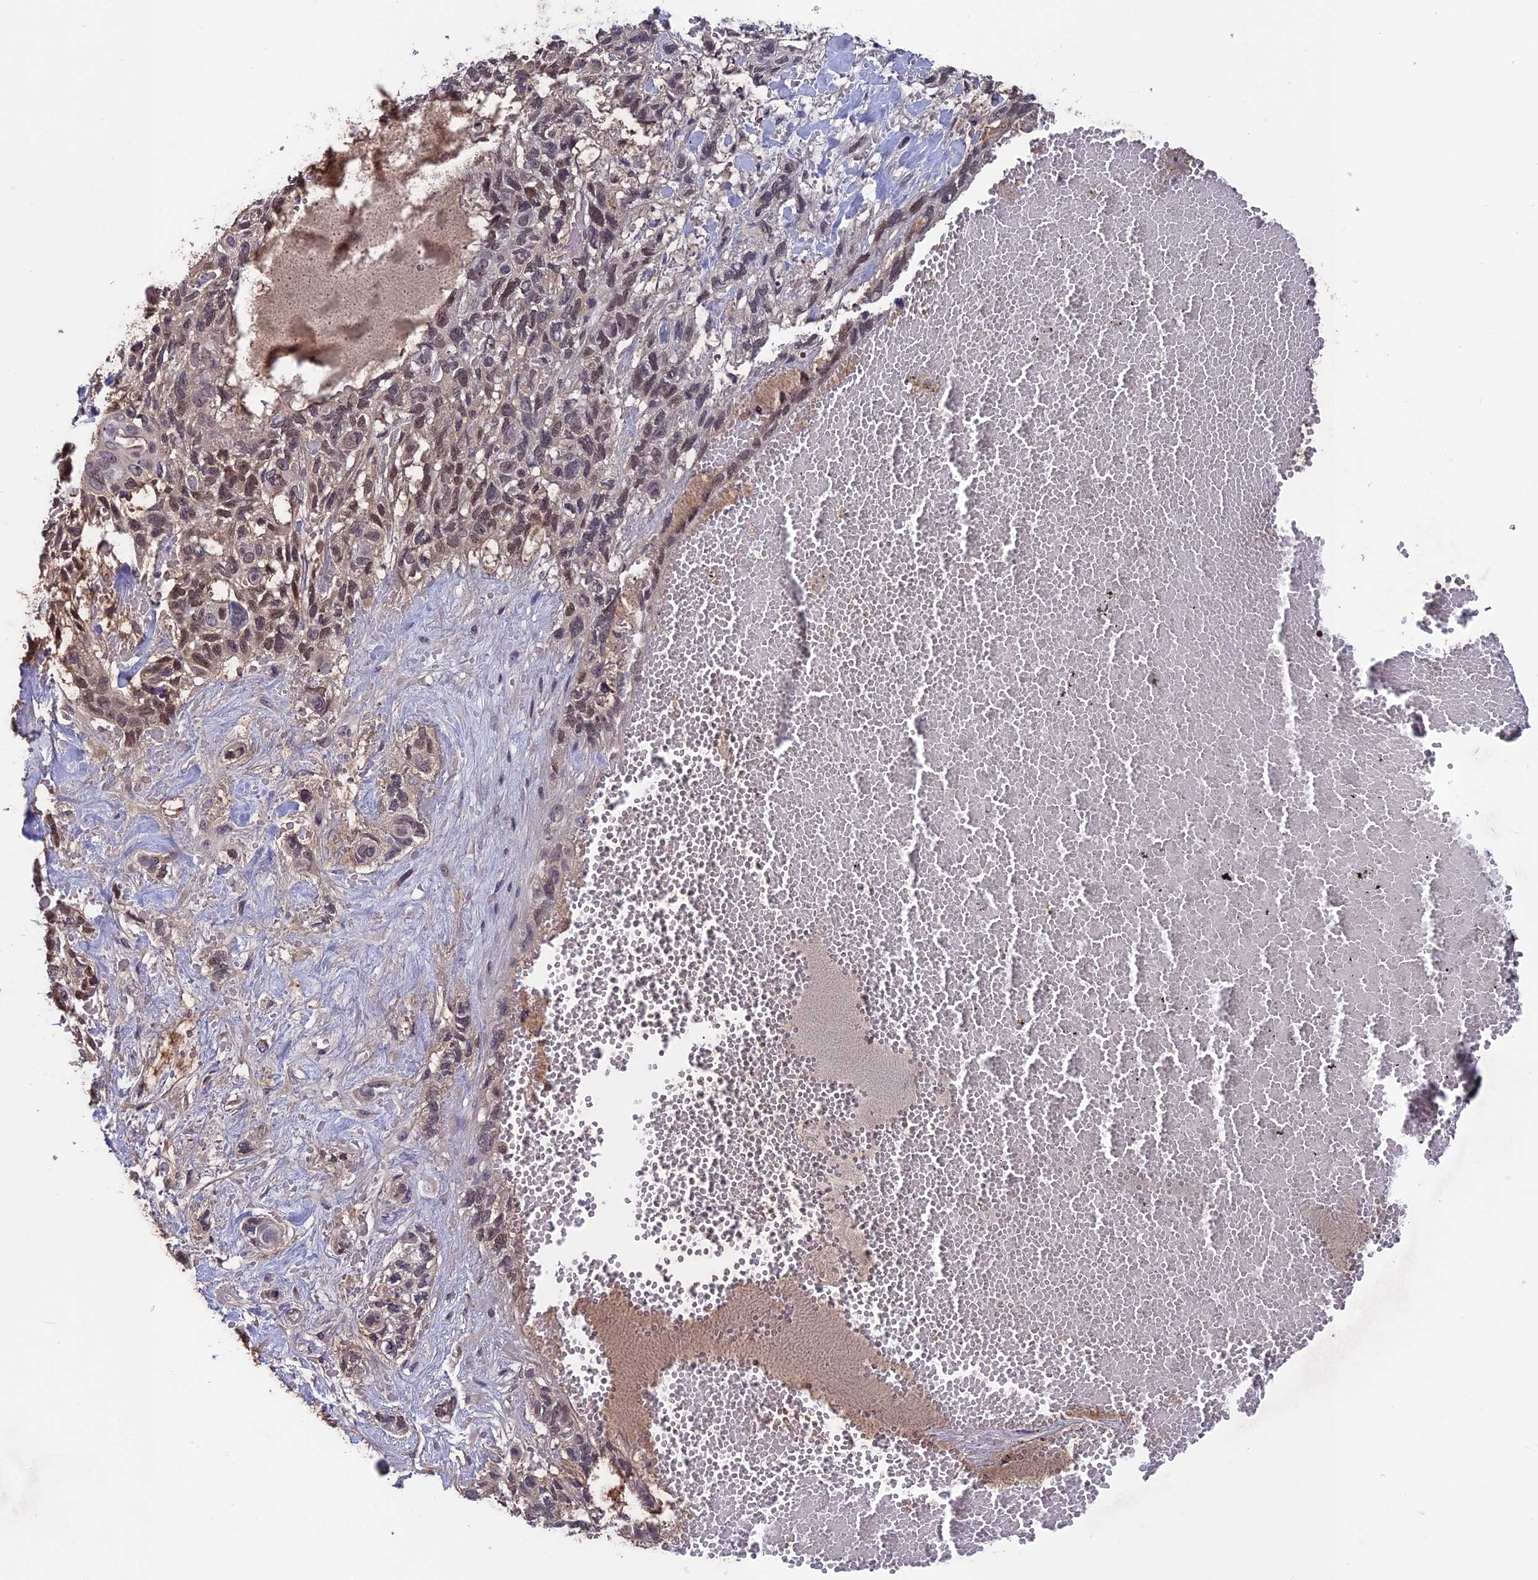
{"staining": {"intensity": "weak", "quantity": ">75%", "location": "cytoplasmic/membranous,nuclear"}, "tissue": "skin cancer", "cell_type": "Tumor cells", "image_type": "cancer", "snomed": [{"axis": "morphology", "description": "Basal cell carcinoma"}, {"axis": "topography", "description": "Skin"}], "caption": "Brown immunohistochemical staining in human basal cell carcinoma (skin) reveals weak cytoplasmic/membranous and nuclear staining in about >75% of tumor cells.", "gene": "FKBPL", "patient": {"sex": "male", "age": 88}}